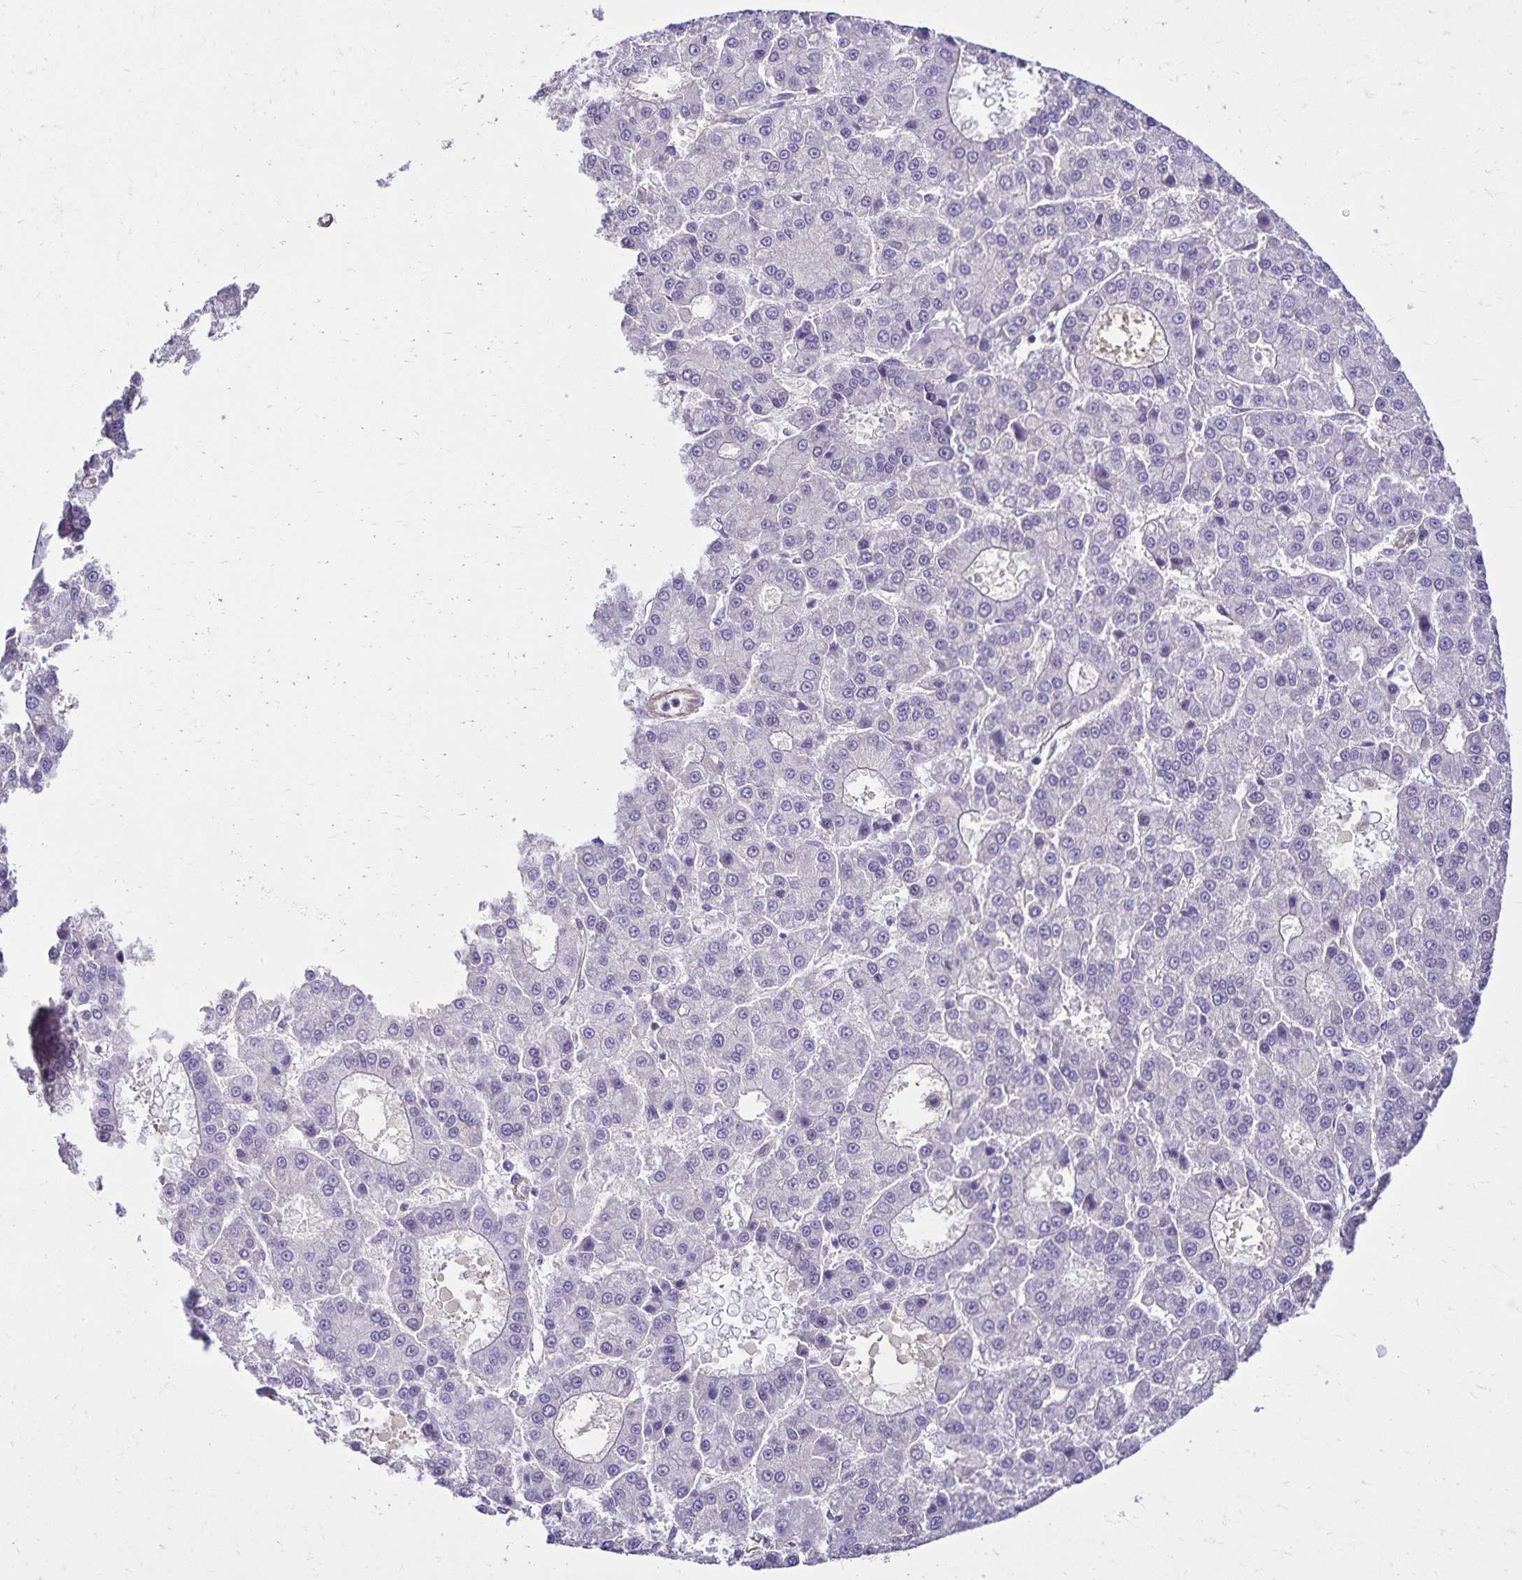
{"staining": {"intensity": "negative", "quantity": "none", "location": "none"}, "tissue": "liver cancer", "cell_type": "Tumor cells", "image_type": "cancer", "snomed": [{"axis": "morphology", "description": "Carcinoma, Hepatocellular, NOS"}, {"axis": "topography", "description": "Liver"}], "caption": "This photomicrograph is of liver cancer stained with immunohistochemistry (IHC) to label a protein in brown with the nuclei are counter-stained blue. There is no staining in tumor cells.", "gene": "TRPV6", "patient": {"sex": "male", "age": 70}}